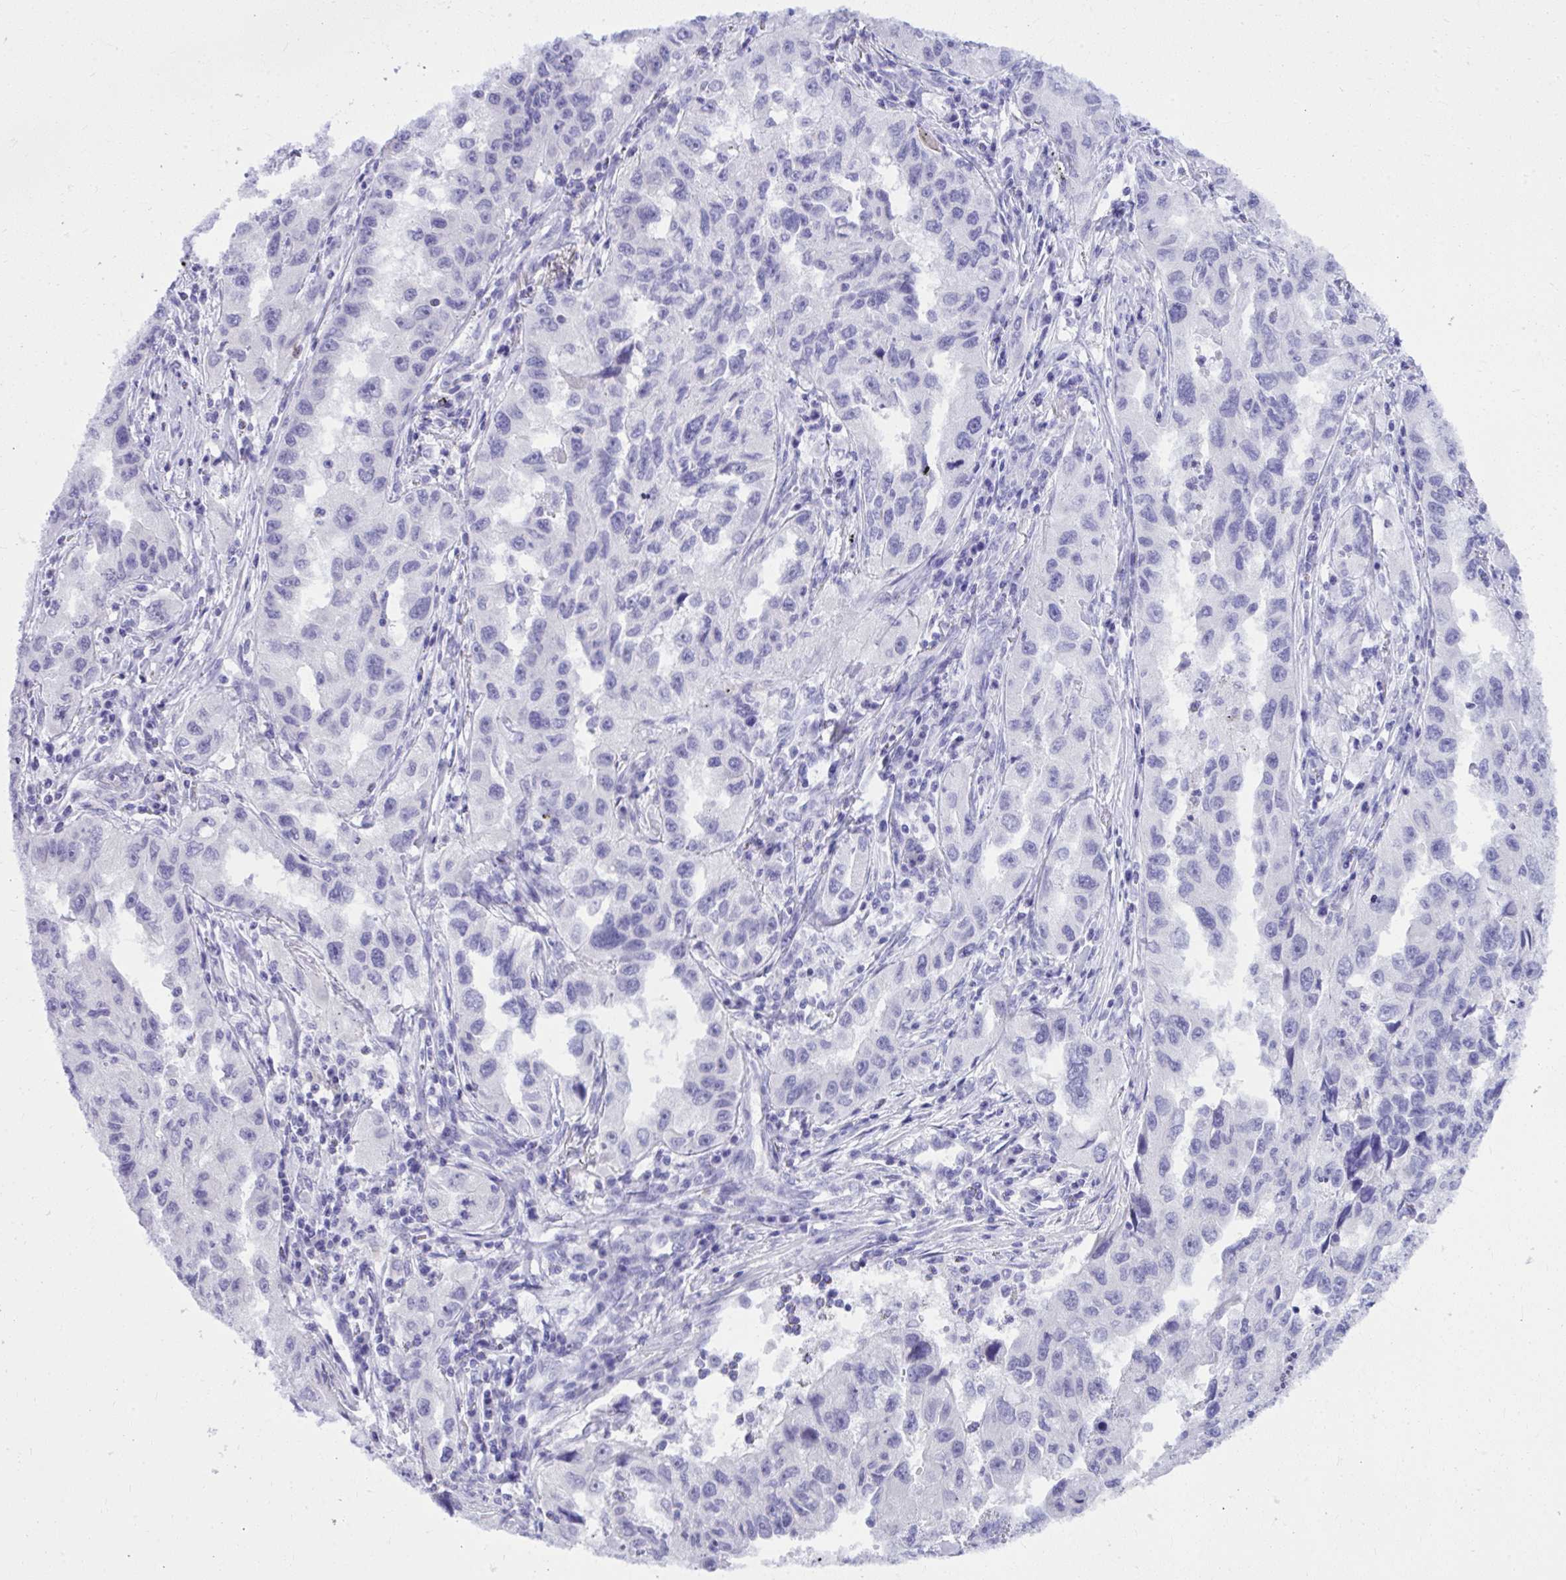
{"staining": {"intensity": "negative", "quantity": "none", "location": "none"}, "tissue": "lung cancer", "cell_type": "Tumor cells", "image_type": "cancer", "snomed": [{"axis": "morphology", "description": "Adenocarcinoma, NOS"}, {"axis": "topography", "description": "Lung"}], "caption": "Immunohistochemistry micrograph of human adenocarcinoma (lung) stained for a protein (brown), which demonstrates no positivity in tumor cells.", "gene": "PSD", "patient": {"sex": "female", "age": 73}}